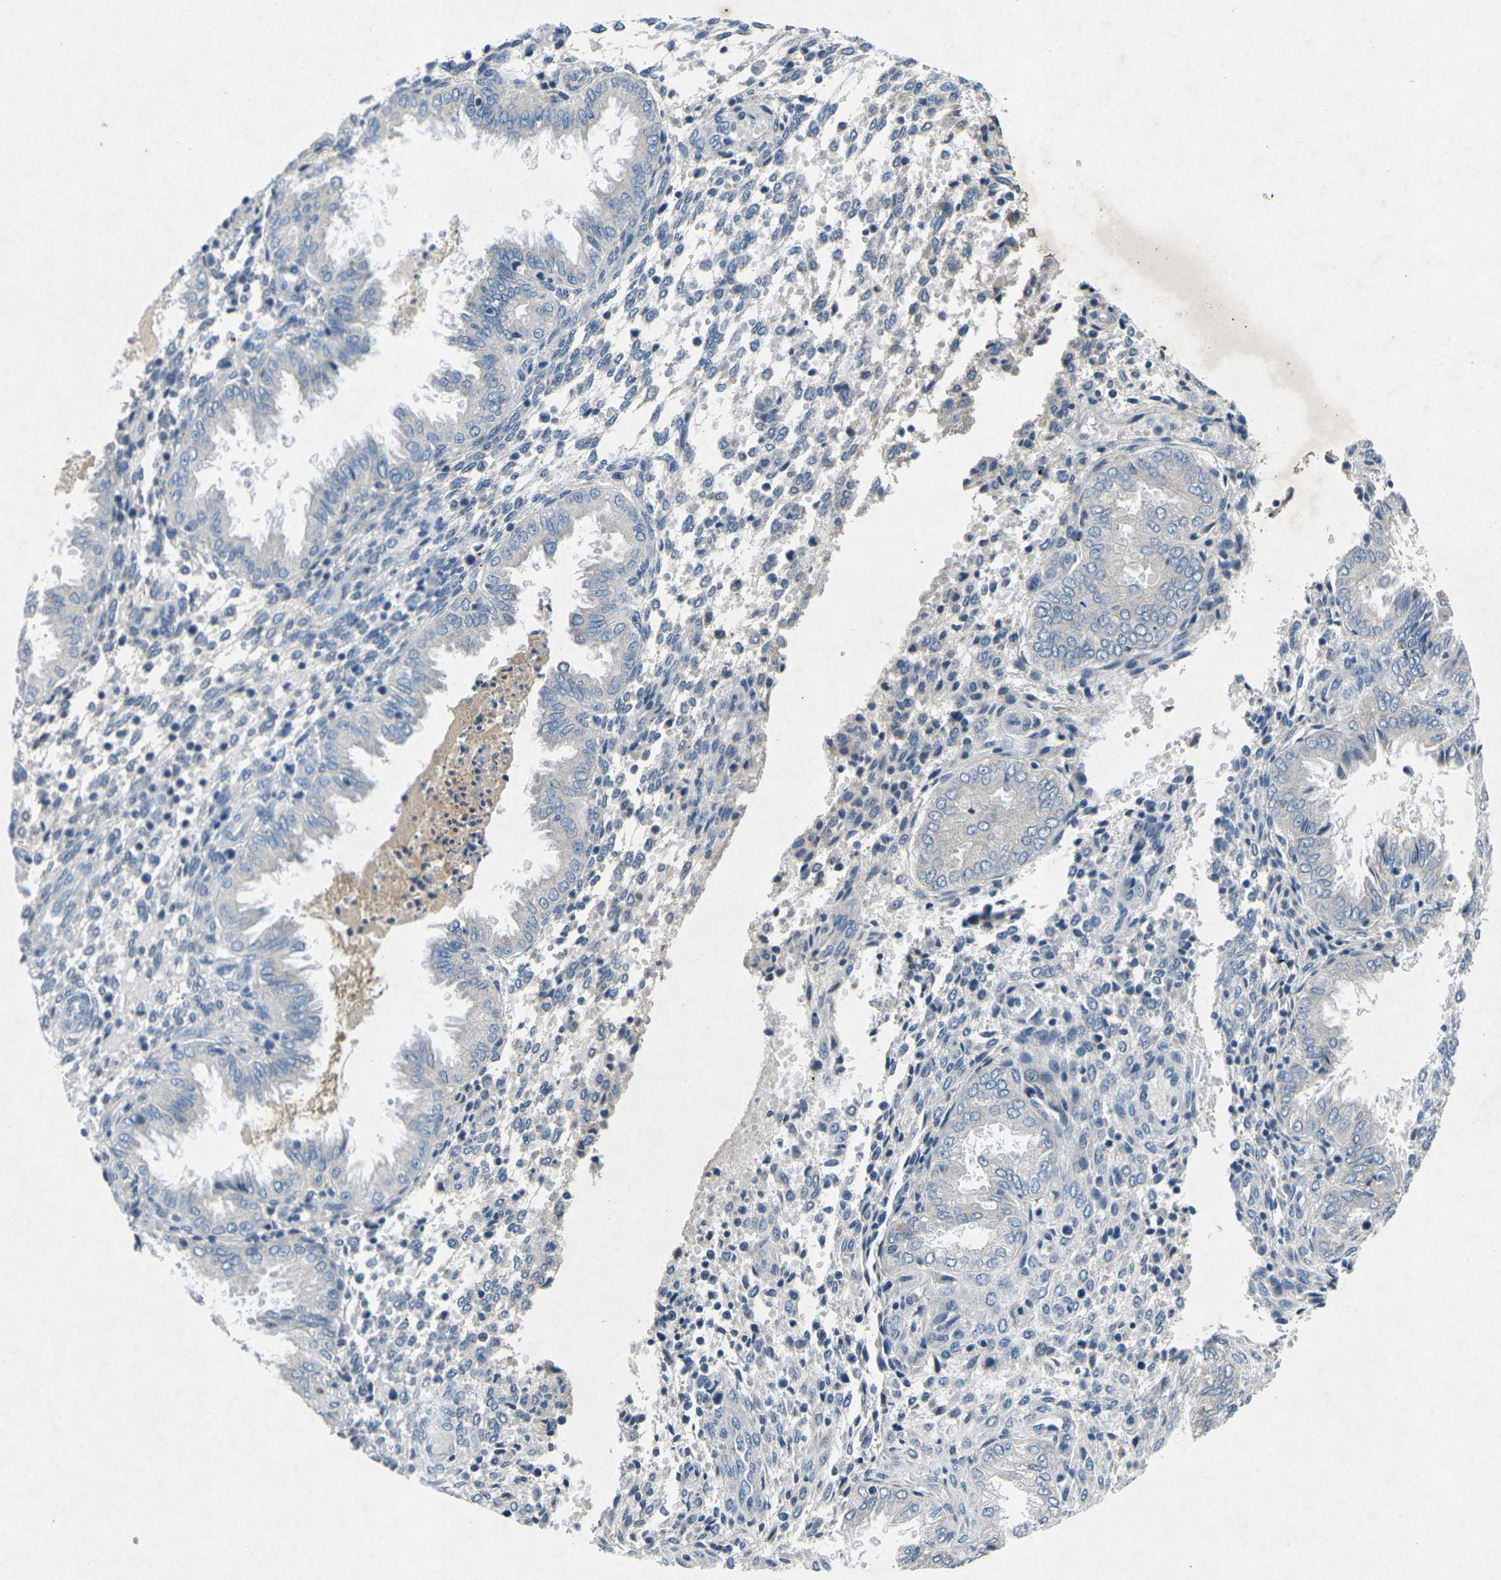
{"staining": {"intensity": "negative", "quantity": "none", "location": "none"}, "tissue": "endometrium", "cell_type": "Cells in endometrial stroma", "image_type": "normal", "snomed": [{"axis": "morphology", "description": "Normal tissue, NOS"}, {"axis": "topography", "description": "Endometrium"}], "caption": "Immunohistochemistry (IHC) image of normal human endometrium stained for a protein (brown), which demonstrates no positivity in cells in endometrial stroma. (DAB (3,3'-diaminobenzidine) immunohistochemistry with hematoxylin counter stain).", "gene": "PLG", "patient": {"sex": "female", "age": 33}}